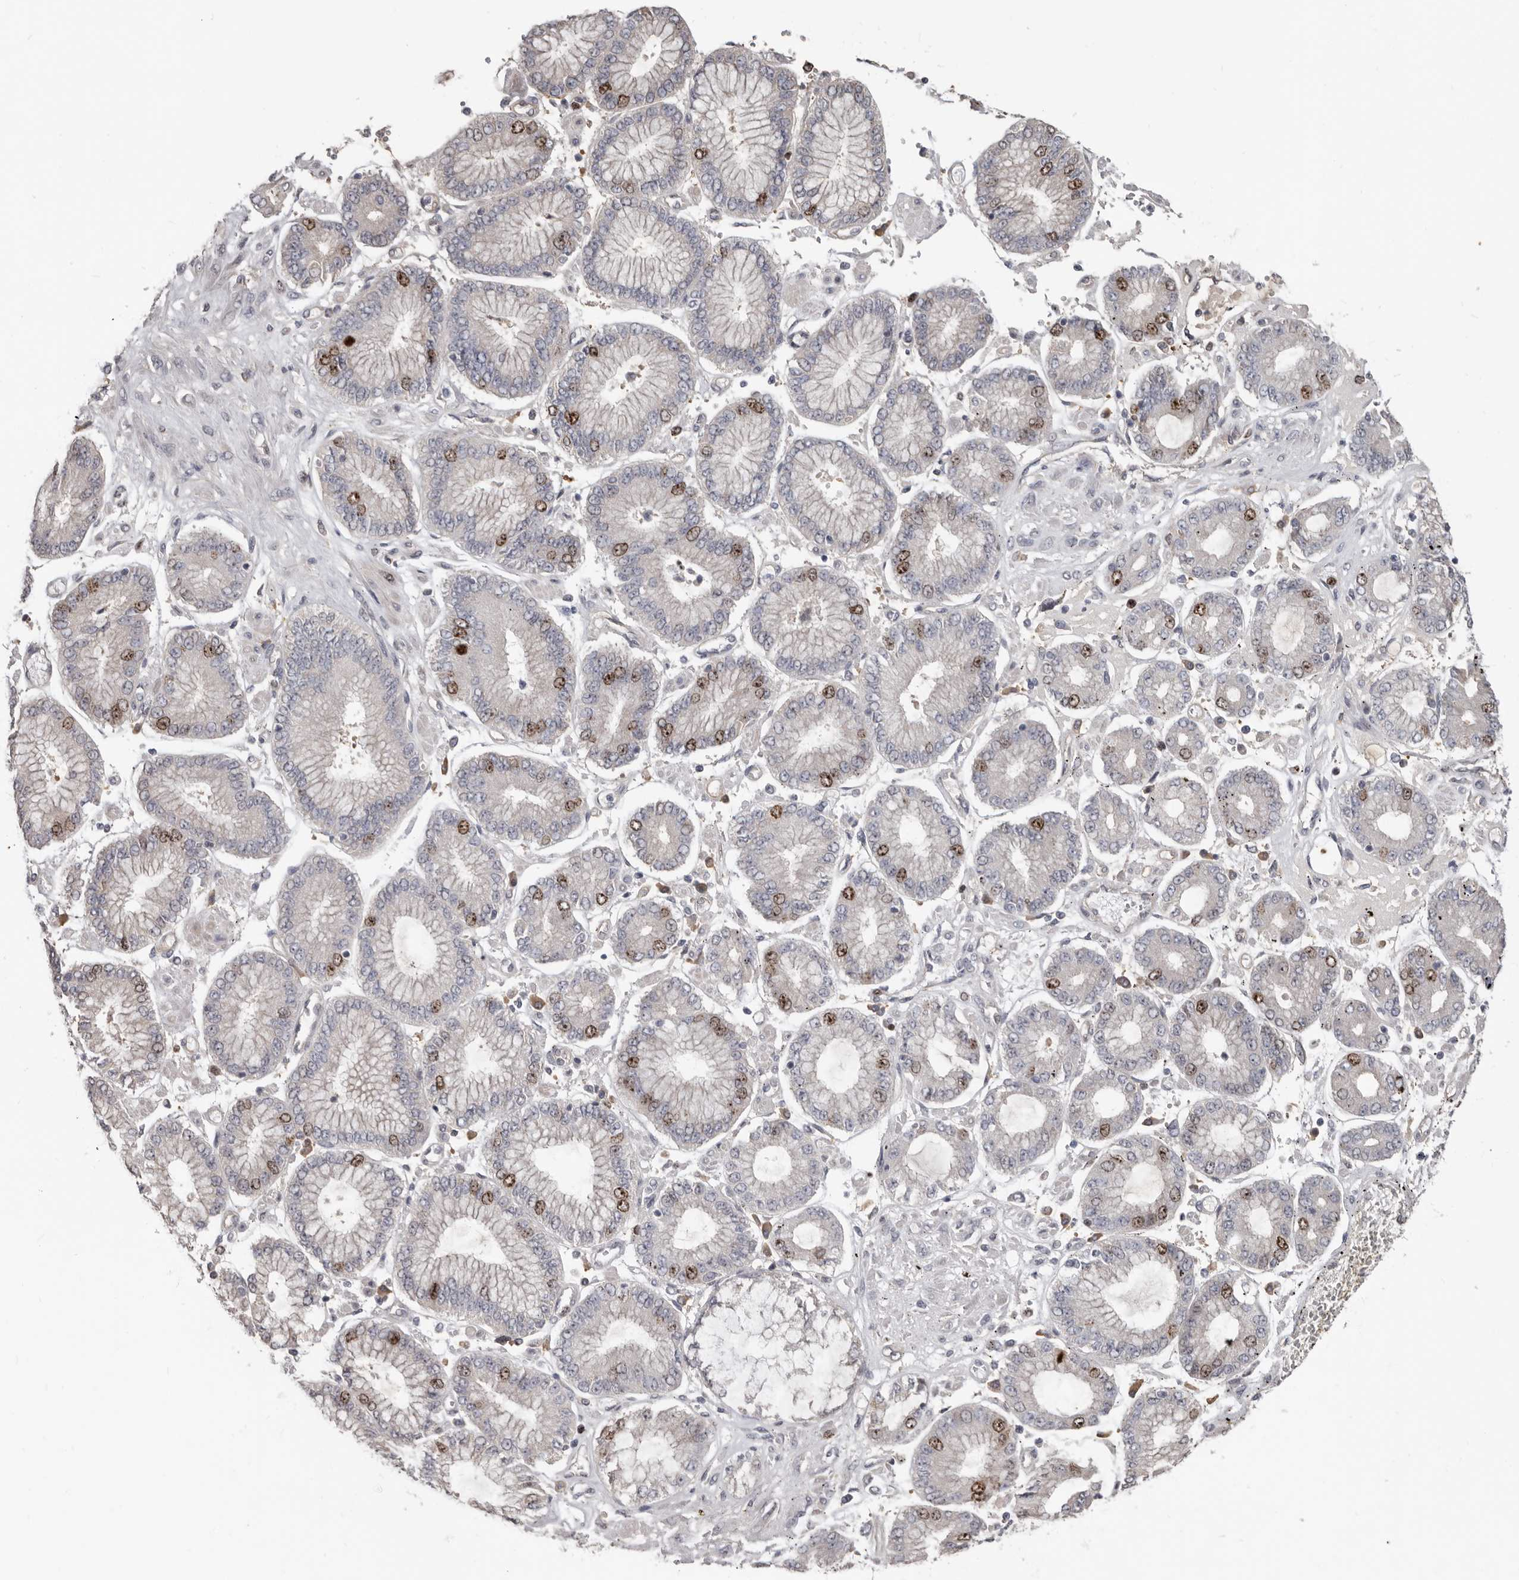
{"staining": {"intensity": "moderate", "quantity": "<25%", "location": "nuclear"}, "tissue": "stomach cancer", "cell_type": "Tumor cells", "image_type": "cancer", "snomed": [{"axis": "morphology", "description": "Adenocarcinoma, NOS"}, {"axis": "topography", "description": "Stomach"}], "caption": "Immunohistochemistry image of human stomach cancer (adenocarcinoma) stained for a protein (brown), which shows low levels of moderate nuclear staining in approximately <25% of tumor cells.", "gene": "CDCA8", "patient": {"sex": "male", "age": 76}}